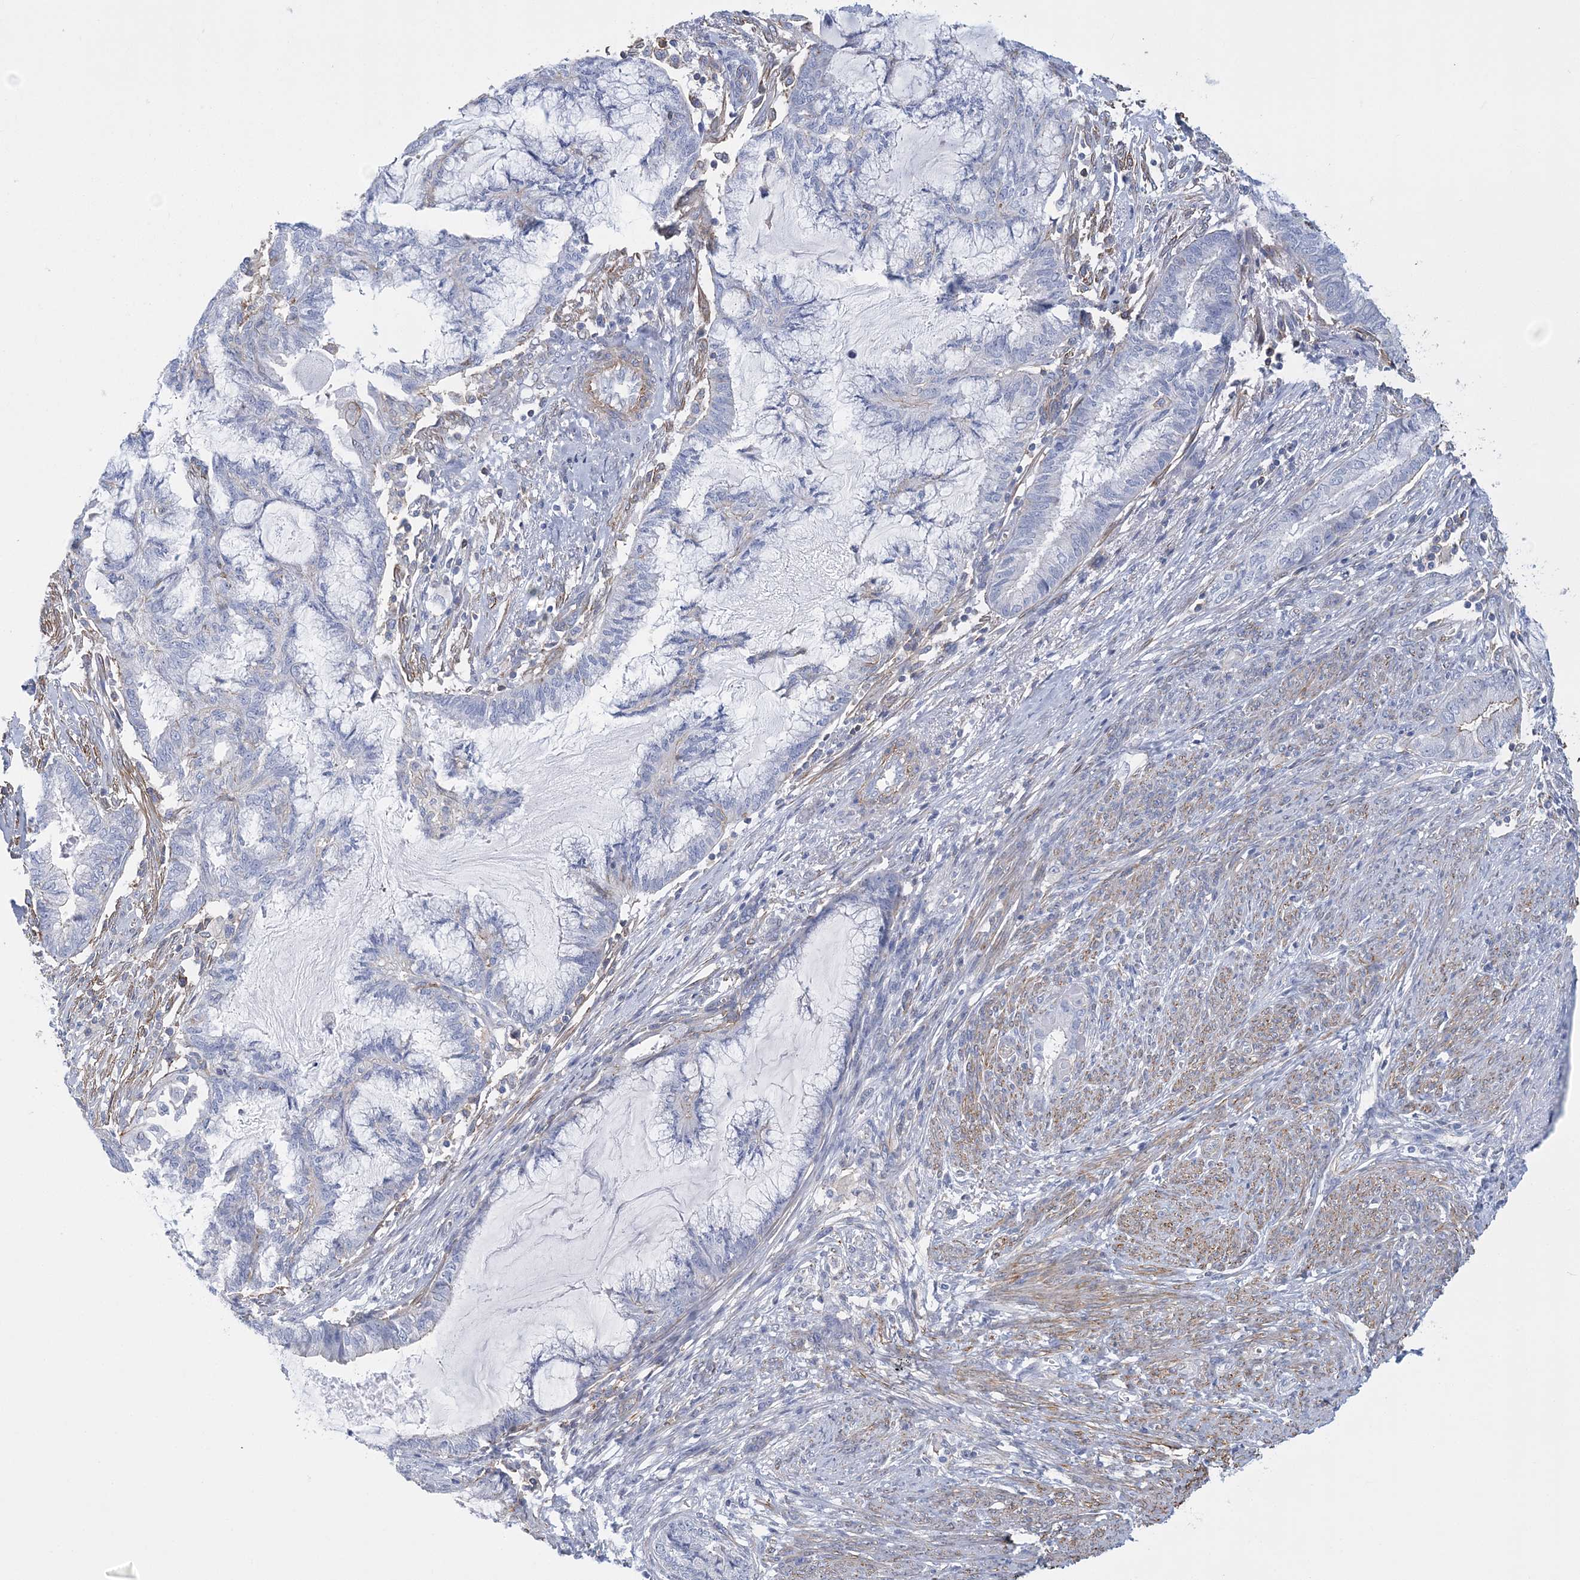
{"staining": {"intensity": "negative", "quantity": "none", "location": "none"}, "tissue": "endometrial cancer", "cell_type": "Tumor cells", "image_type": "cancer", "snomed": [{"axis": "morphology", "description": "Adenocarcinoma, NOS"}, {"axis": "topography", "description": "Endometrium"}], "caption": "Immunohistochemistry (IHC) of endometrial cancer (adenocarcinoma) demonstrates no staining in tumor cells.", "gene": "C11orf21", "patient": {"sex": "female", "age": 86}}